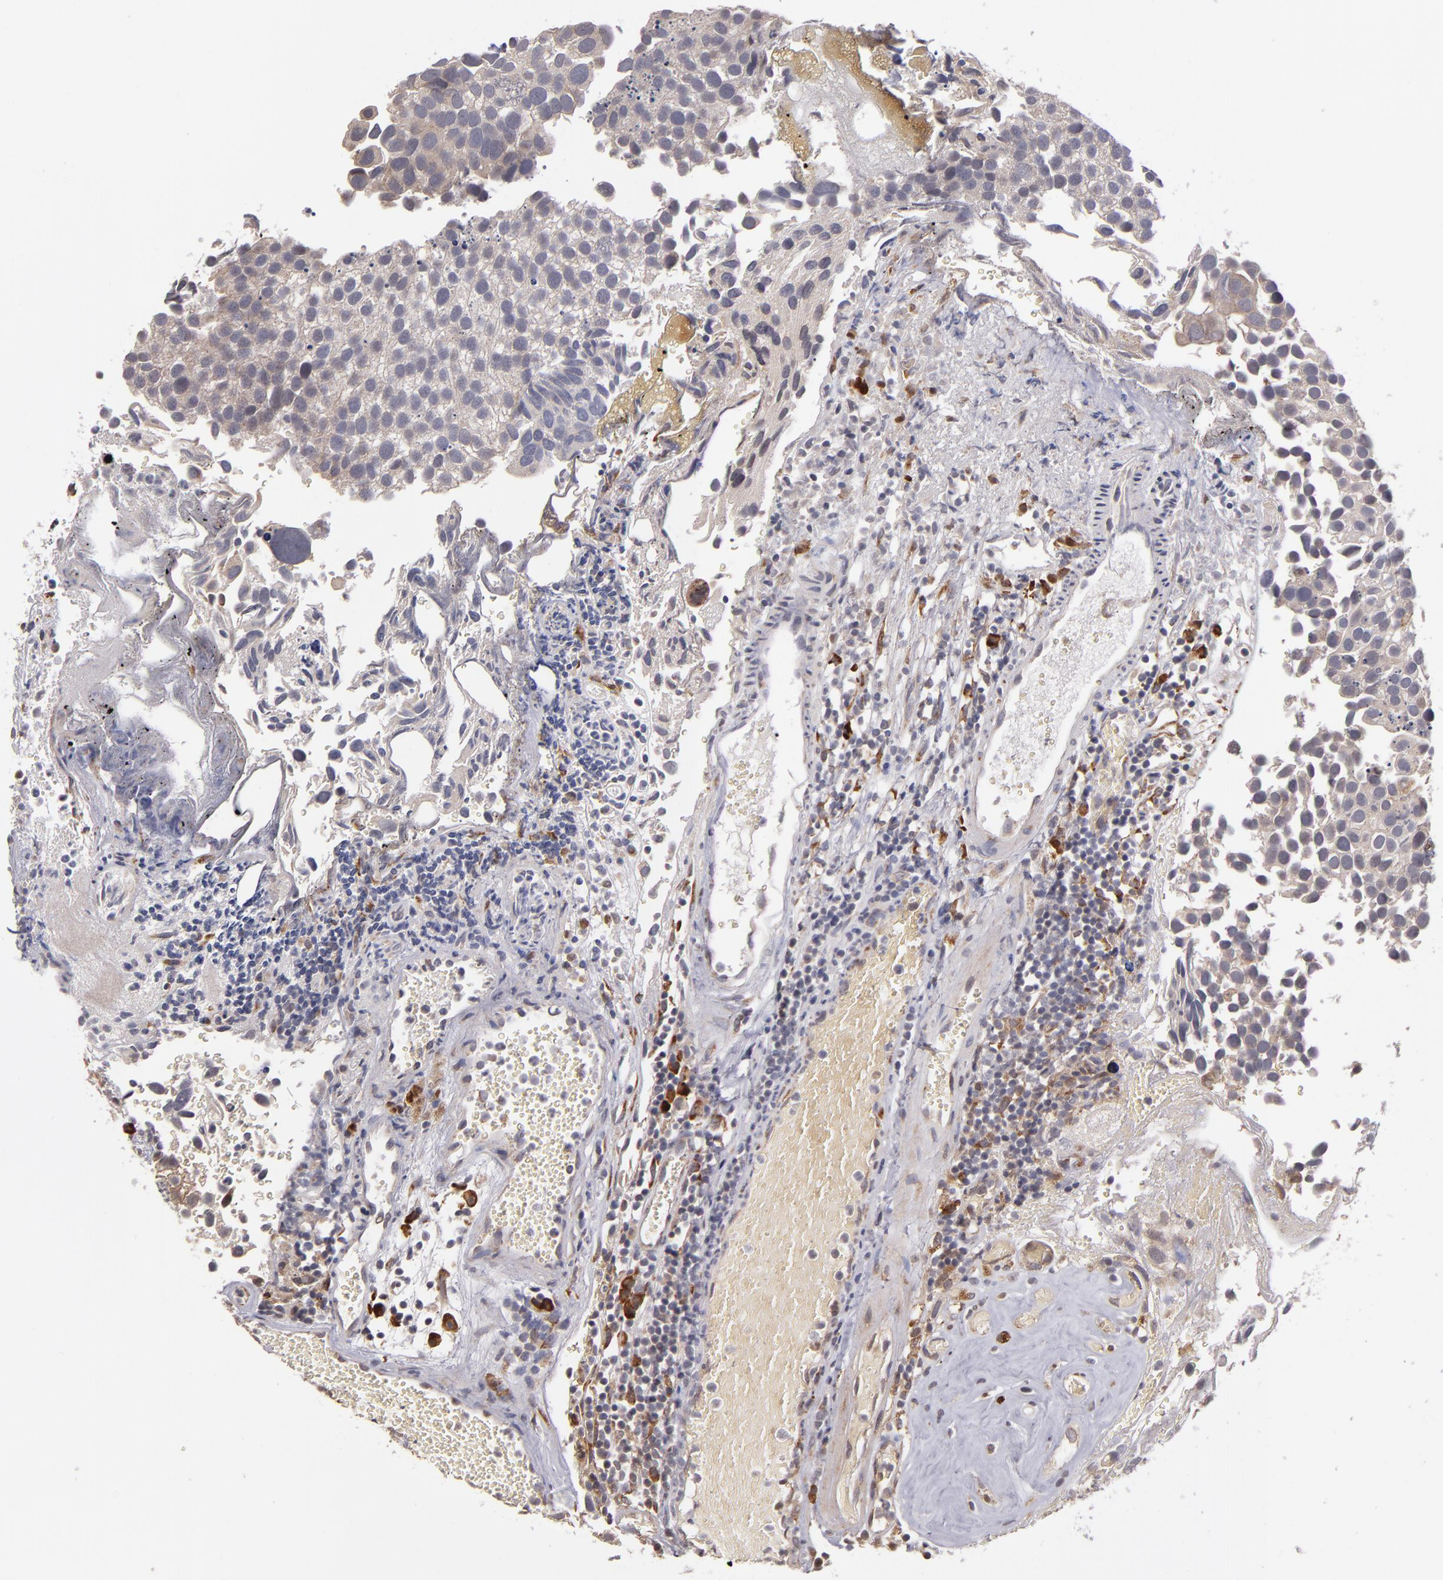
{"staining": {"intensity": "weak", "quantity": ">75%", "location": "cytoplasmic/membranous"}, "tissue": "urothelial cancer", "cell_type": "Tumor cells", "image_type": "cancer", "snomed": [{"axis": "morphology", "description": "Urothelial carcinoma, High grade"}, {"axis": "topography", "description": "Urinary bladder"}], "caption": "Urothelial cancer stained with DAB immunohistochemistry exhibits low levels of weak cytoplasmic/membranous staining in approximately >75% of tumor cells.", "gene": "CASP1", "patient": {"sex": "male", "age": 72}}